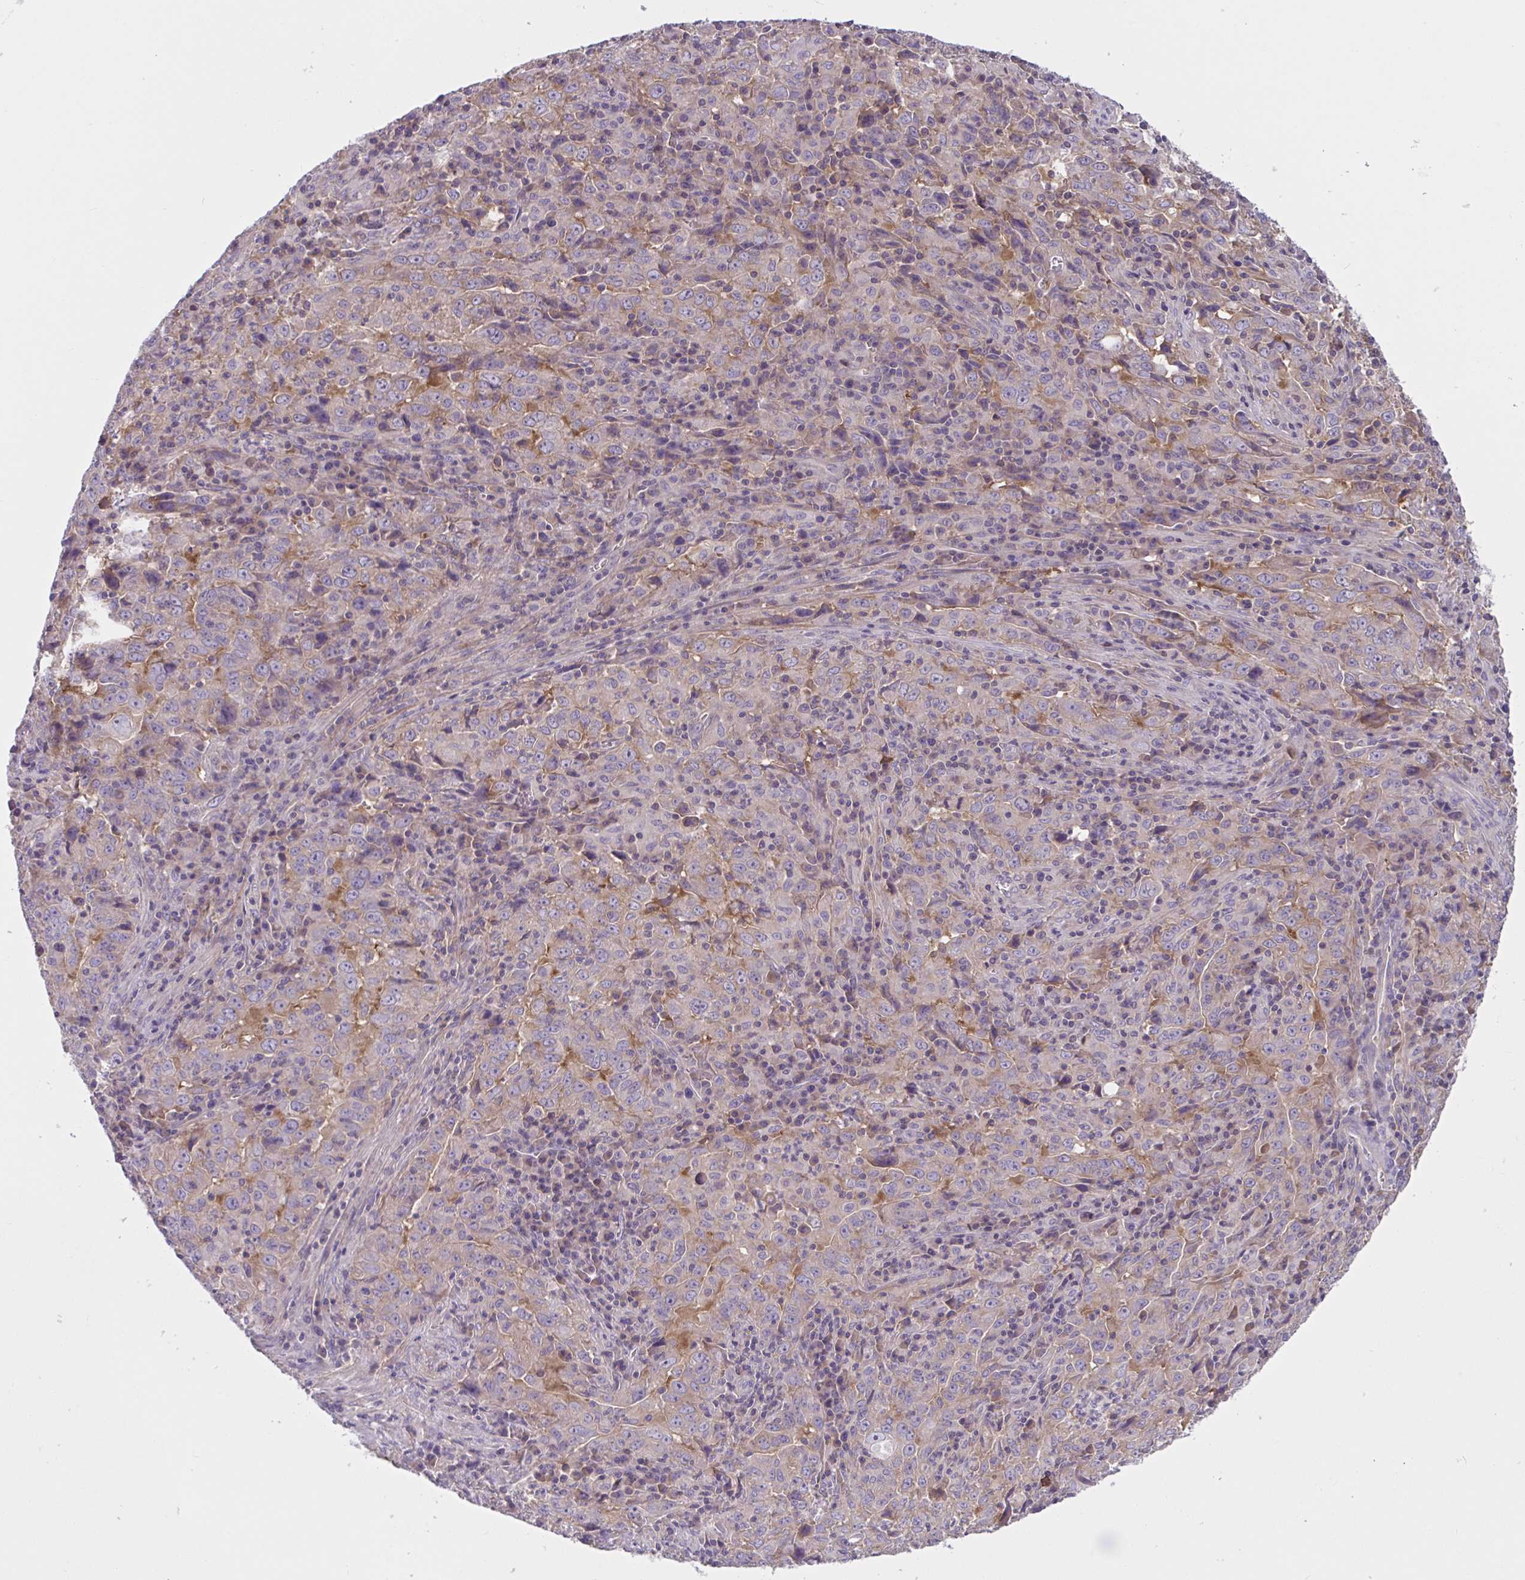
{"staining": {"intensity": "negative", "quantity": "none", "location": "none"}, "tissue": "lung cancer", "cell_type": "Tumor cells", "image_type": "cancer", "snomed": [{"axis": "morphology", "description": "Adenocarcinoma, NOS"}, {"axis": "topography", "description": "Lung"}], "caption": "Immunohistochemistry (IHC) of human lung adenocarcinoma demonstrates no positivity in tumor cells. (Brightfield microscopy of DAB (3,3'-diaminobenzidine) immunohistochemistry at high magnification).", "gene": "WNT9B", "patient": {"sex": "male", "age": 67}}